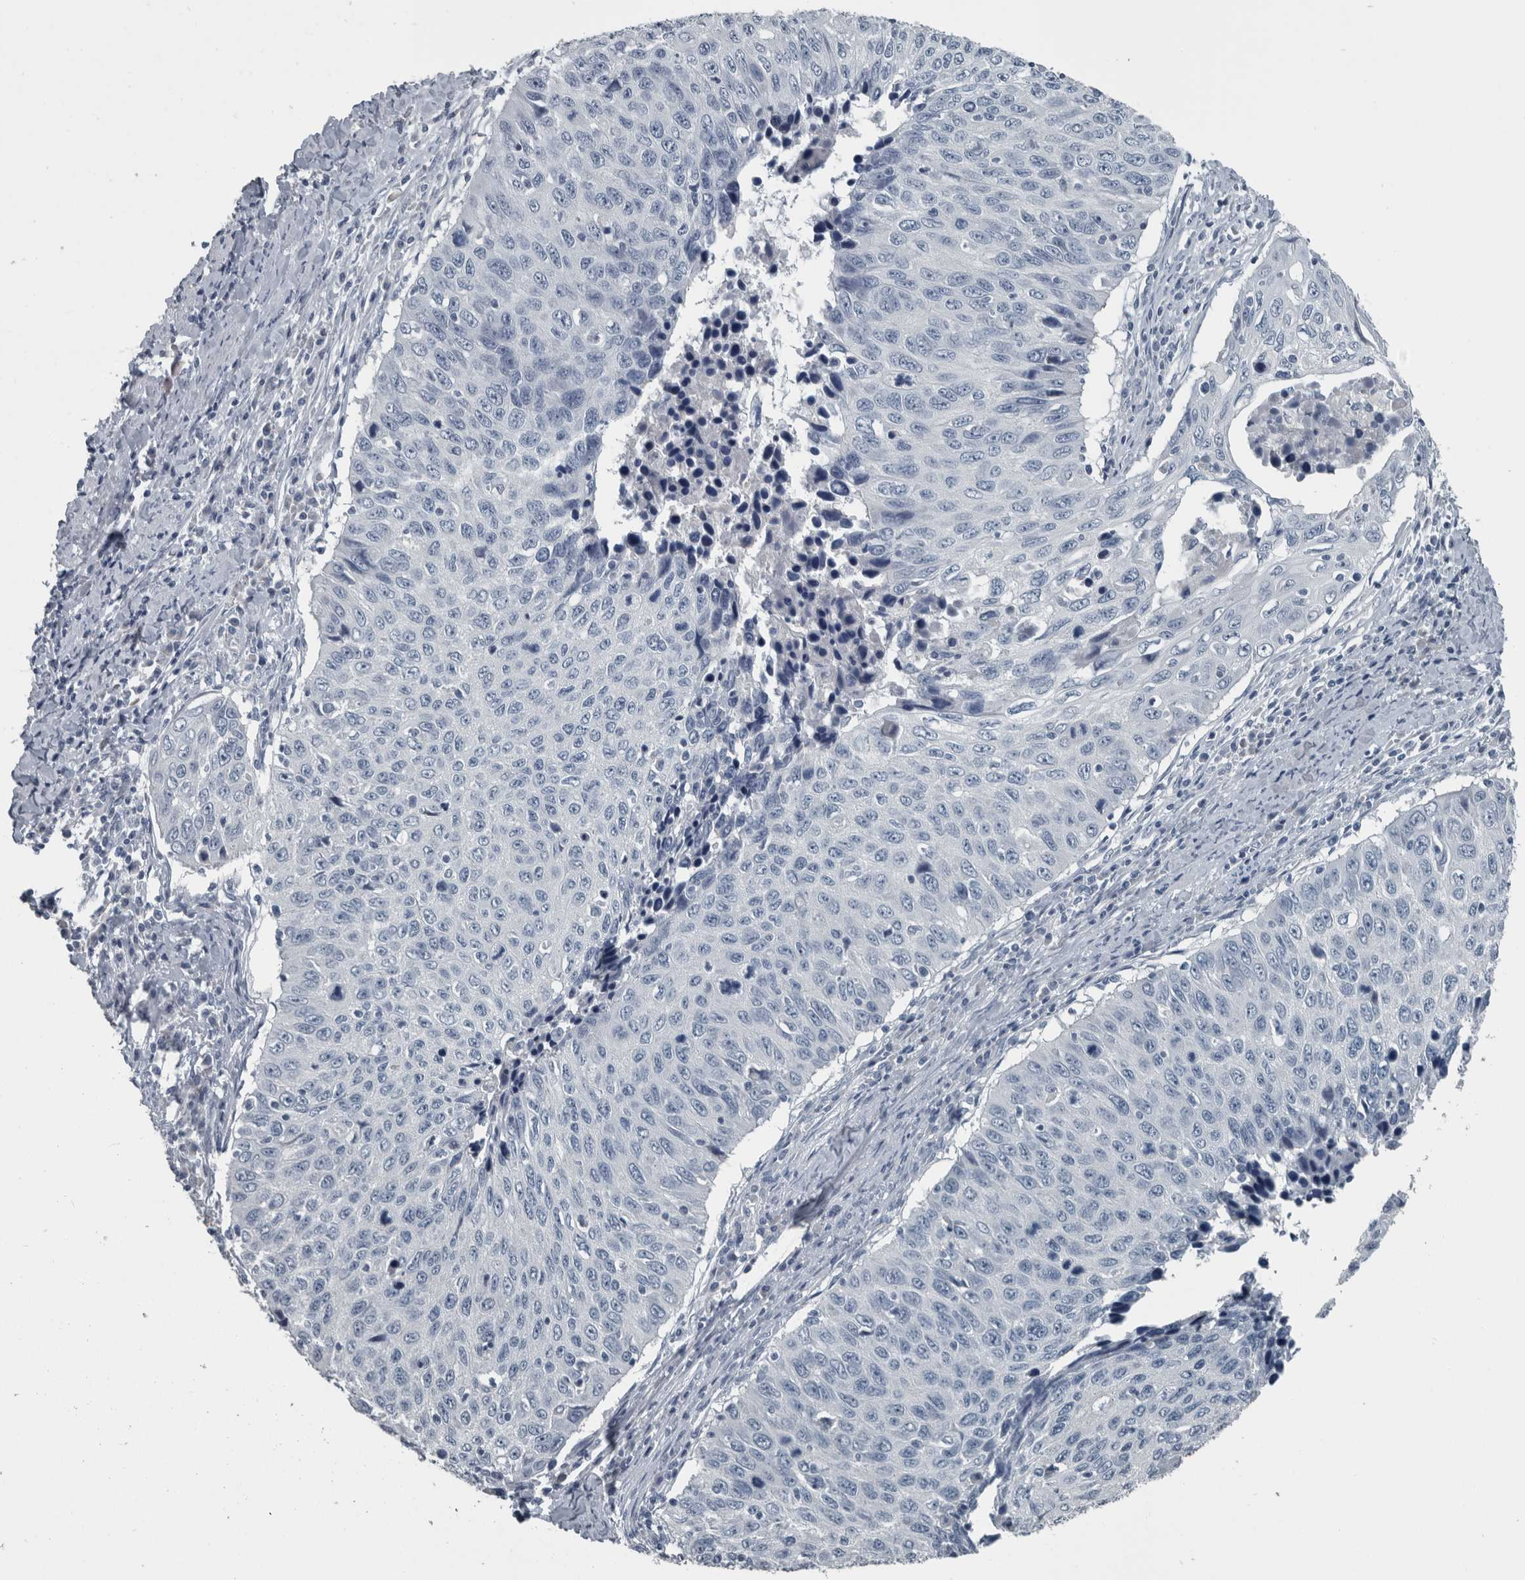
{"staining": {"intensity": "negative", "quantity": "none", "location": "none"}, "tissue": "cervical cancer", "cell_type": "Tumor cells", "image_type": "cancer", "snomed": [{"axis": "morphology", "description": "Squamous cell carcinoma, NOS"}, {"axis": "topography", "description": "Cervix"}], "caption": "Tumor cells are negative for brown protein staining in cervical cancer (squamous cell carcinoma). (Immunohistochemistry (ihc), brightfield microscopy, high magnification).", "gene": "KRT20", "patient": {"sex": "female", "age": 53}}